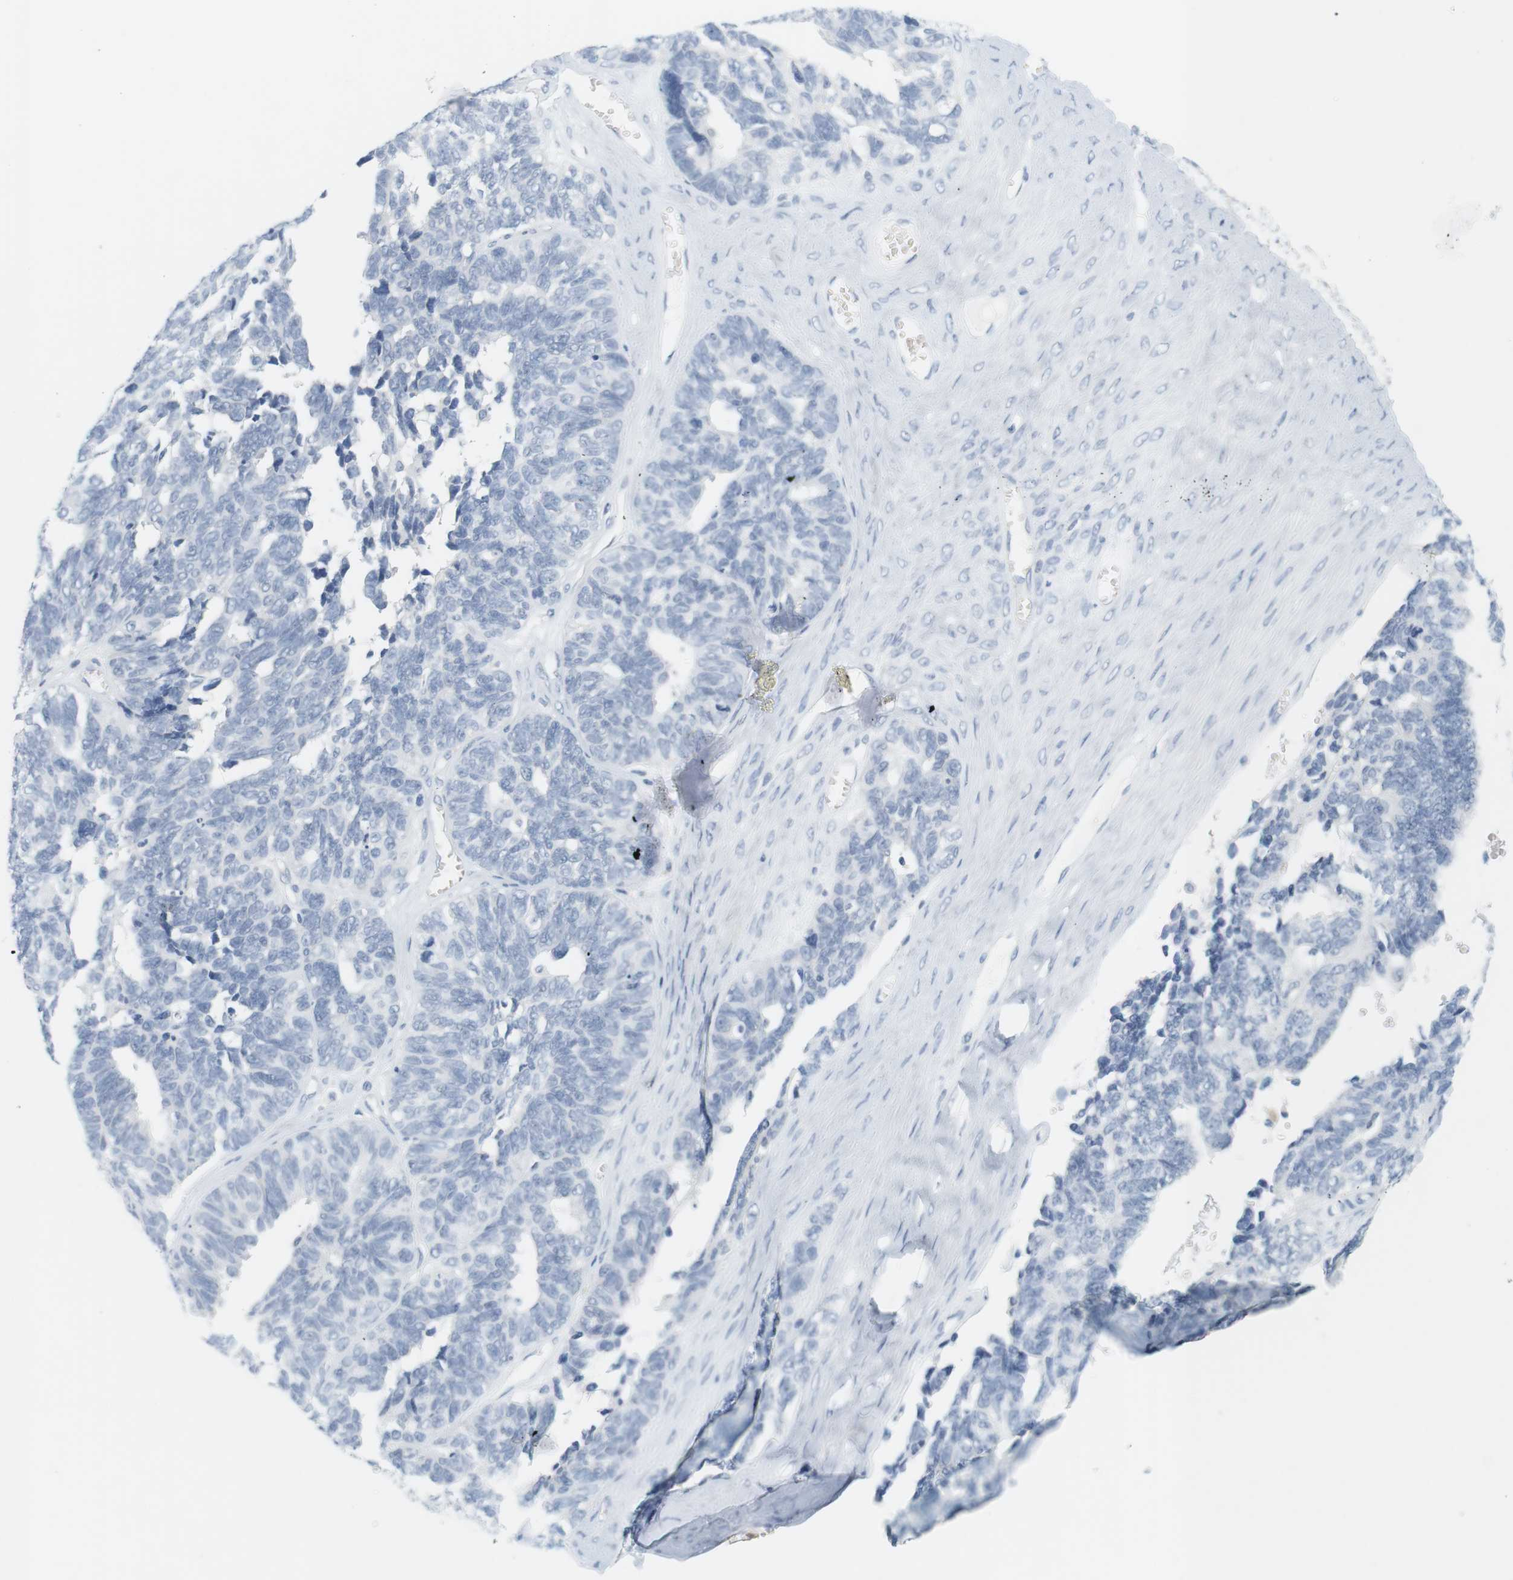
{"staining": {"intensity": "negative", "quantity": "none", "location": "none"}, "tissue": "ovarian cancer", "cell_type": "Tumor cells", "image_type": "cancer", "snomed": [{"axis": "morphology", "description": "Cystadenocarcinoma, serous, NOS"}, {"axis": "topography", "description": "Ovary"}], "caption": "This is a micrograph of IHC staining of ovarian cancer (serous cystadenocarcinoma), which shows no staining in tumor cells.", "gene": "OPRM1", "patient": {"sex": "female", "age": 79}}